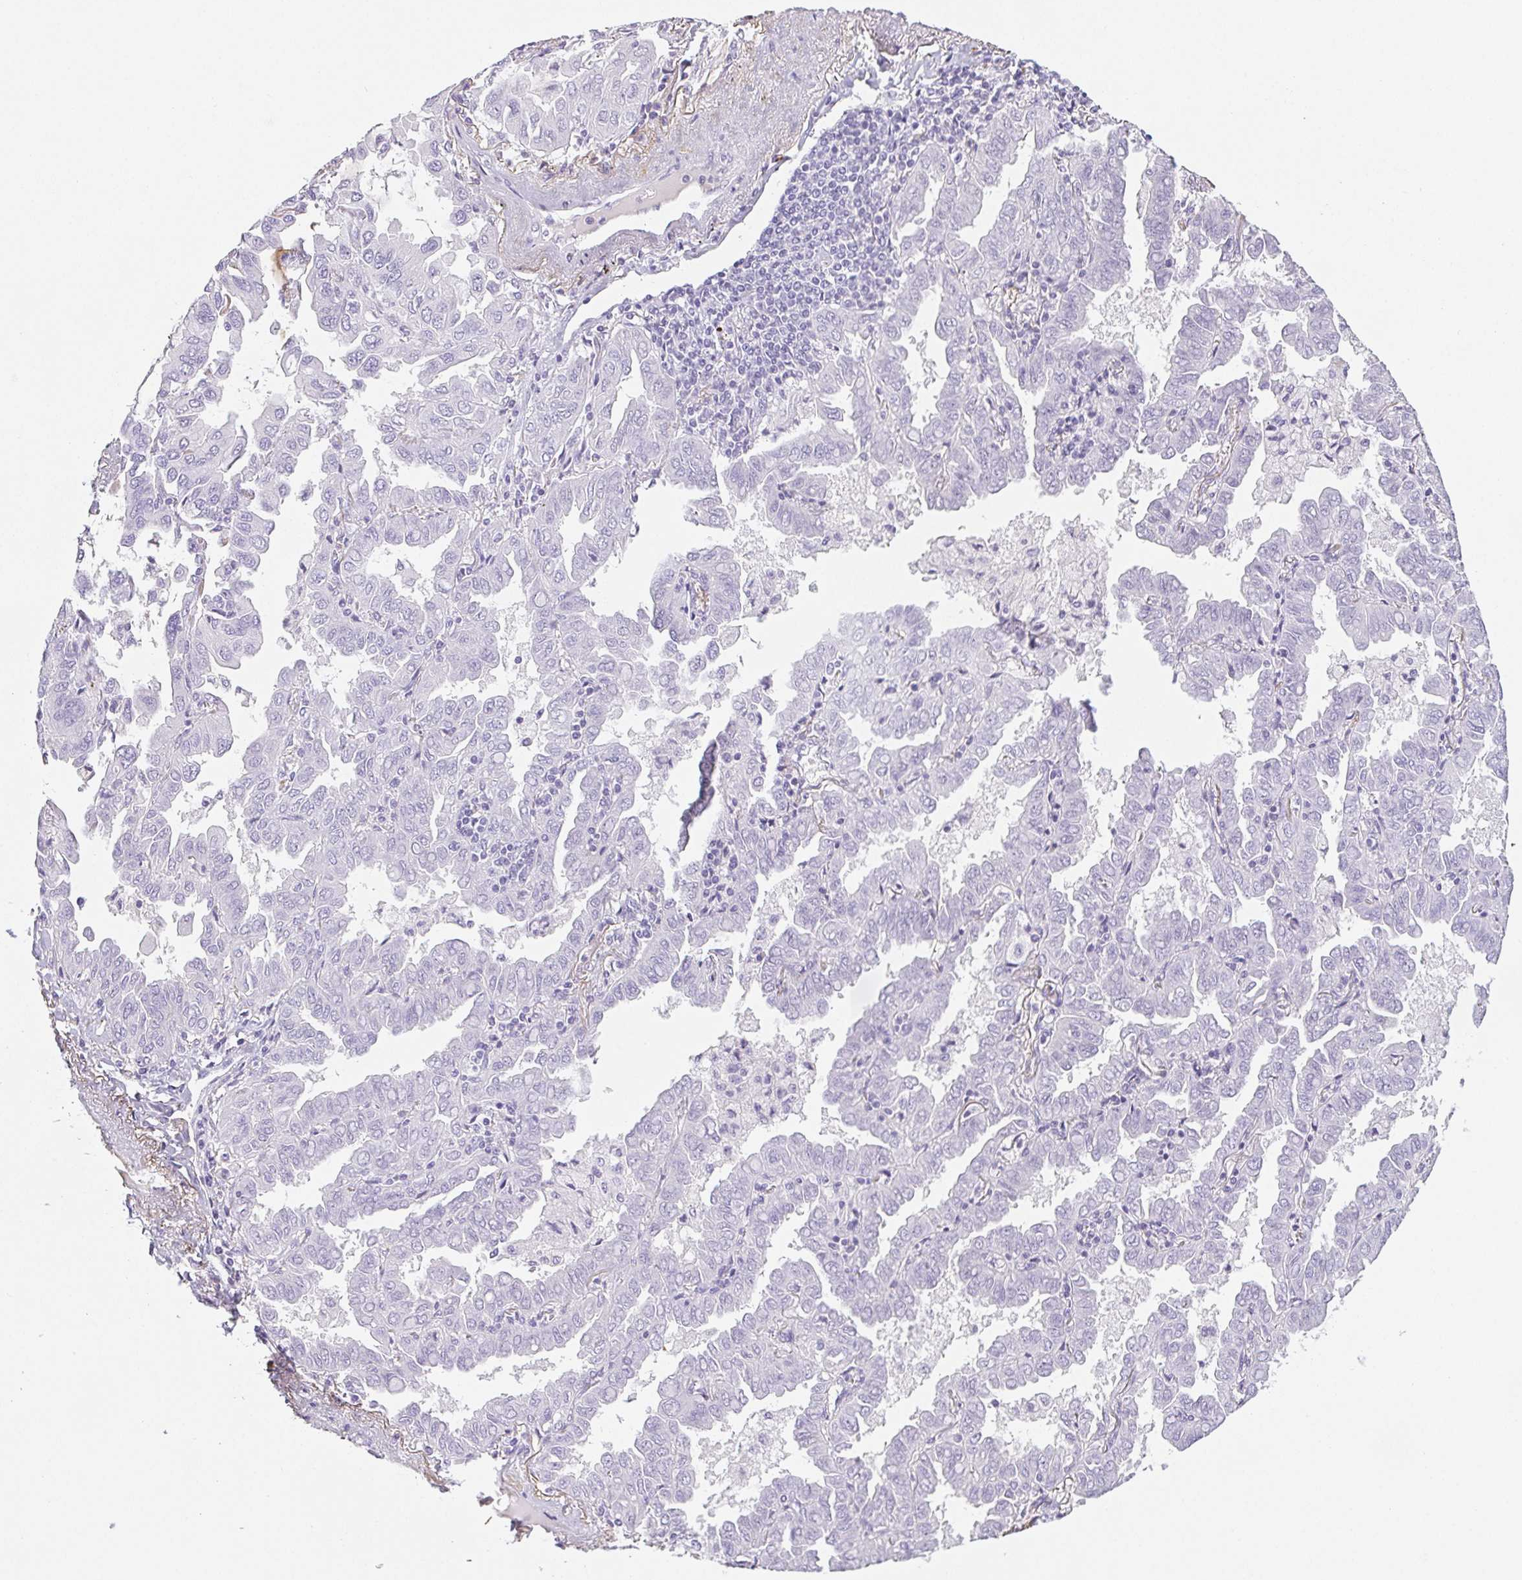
{"staining": {"intensity": "negative", "quantity": "none", "location": "none"}, "tissue": "lung cancer", "cell_type": "Tumor cells", "image_type": "cancer", "snomed": [{"axis": "morphology", "description": "Adenocarcinoma, NOS"}, {"axis": "topography", "description": "Lung"}], "caption": "Lung adenocarcinoma was stained to show a protein in brown. There is no significant positivity in tumor cells.", "gene": "VTN", "patient": {"sex": "male", "age": 64}}